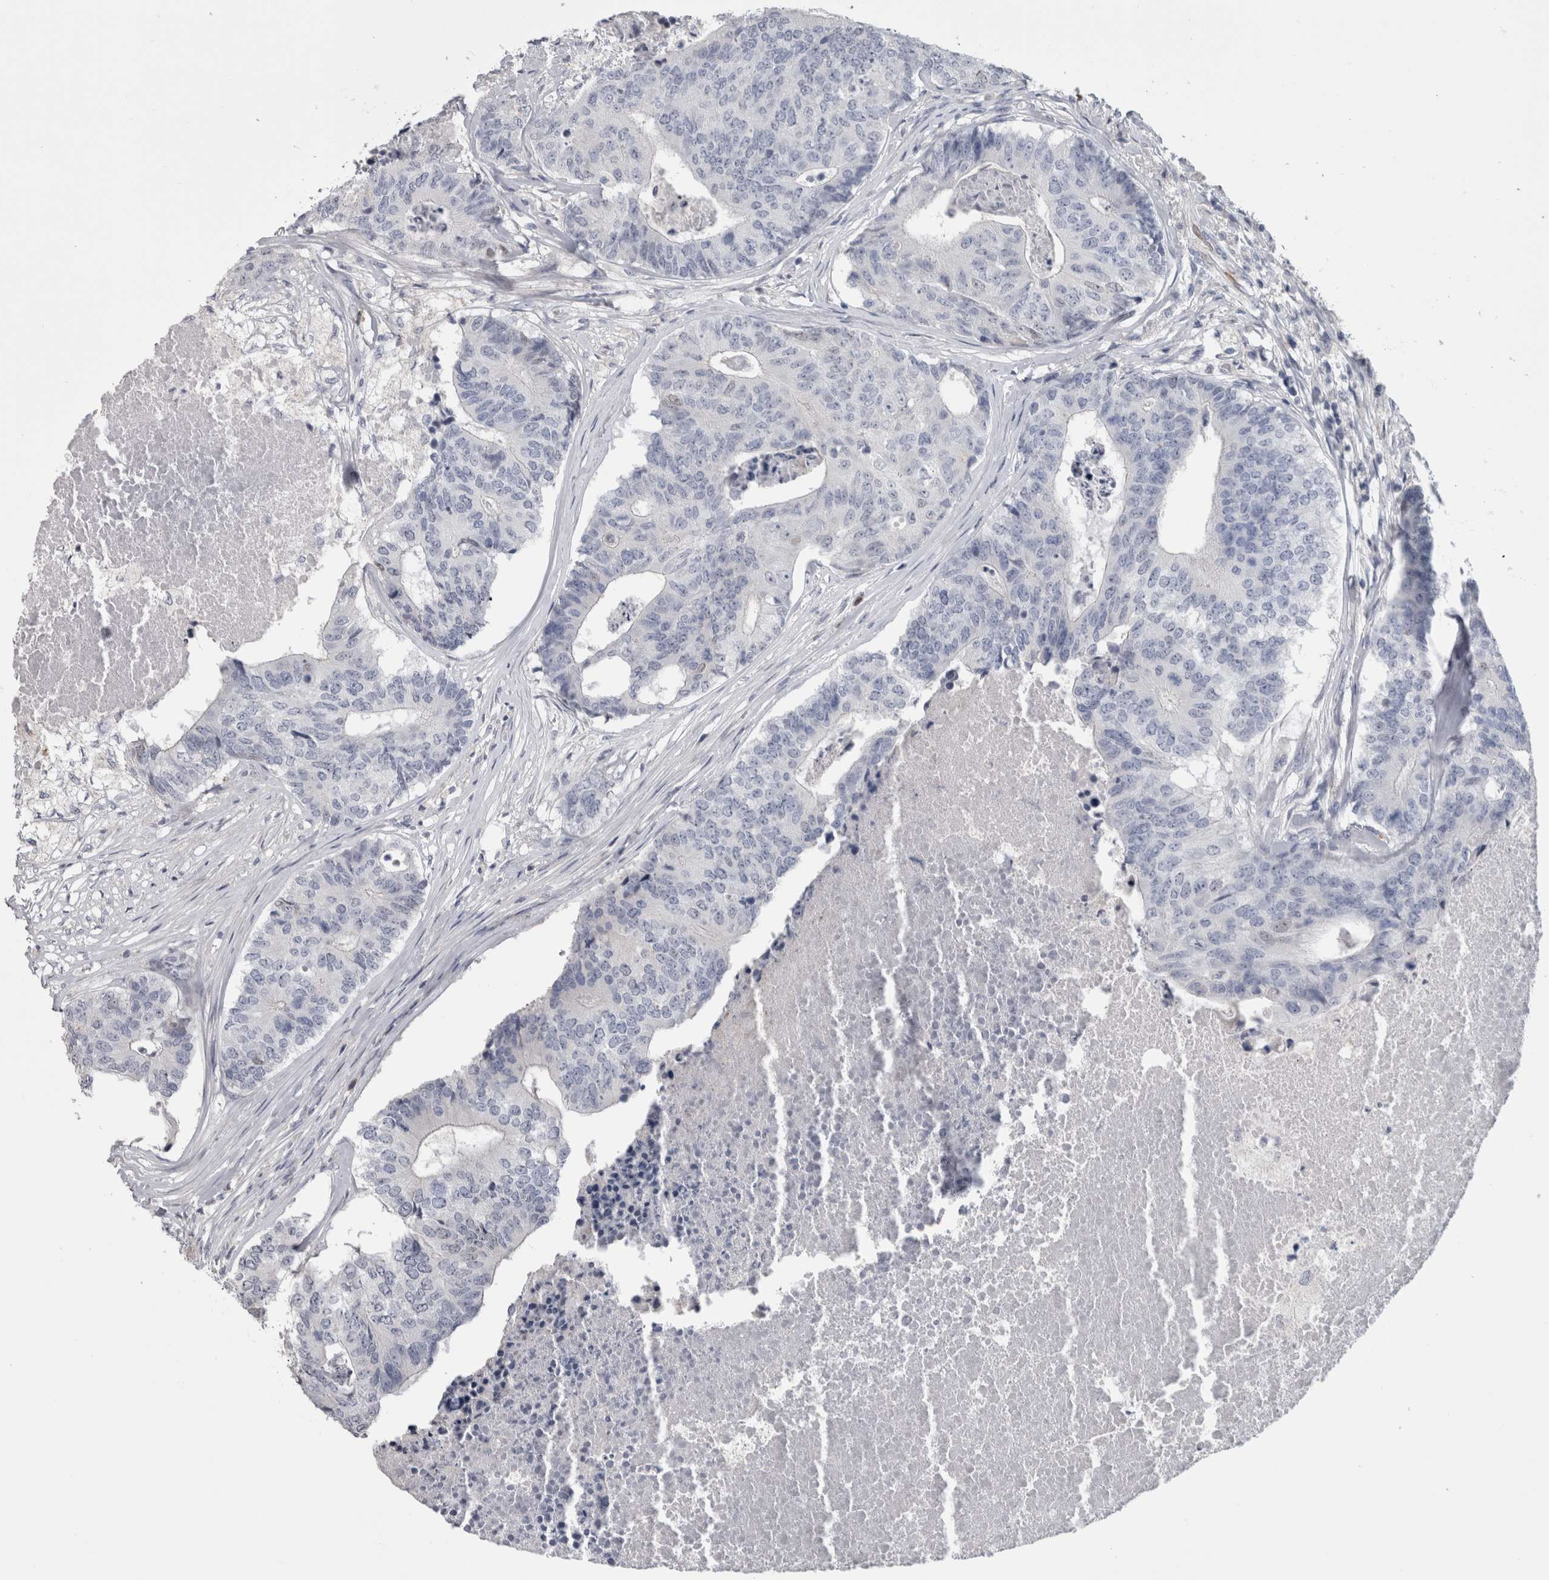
{"staining": {"intensity": "weak", "quantity": "<25%", "location": "nuclear"}, "tissue": "colorectal cancer", "cell_type": "Tumor cells", "image_type": "cancer", "snomed": [{"axis": "morphology", "description": "Adenocarcinoma, NOS"}, {"axis": "topography", "description": "Colon"}], "caption": "Adenocarcinoma (colorectal) was stained to show a protein in brown. There is no significant positivity in tumor cells. (Immunohistochemistry, brightfield microscopy, high magnification).", "gene": "IL33", "patient": {"sex": "female", "age": 67}}